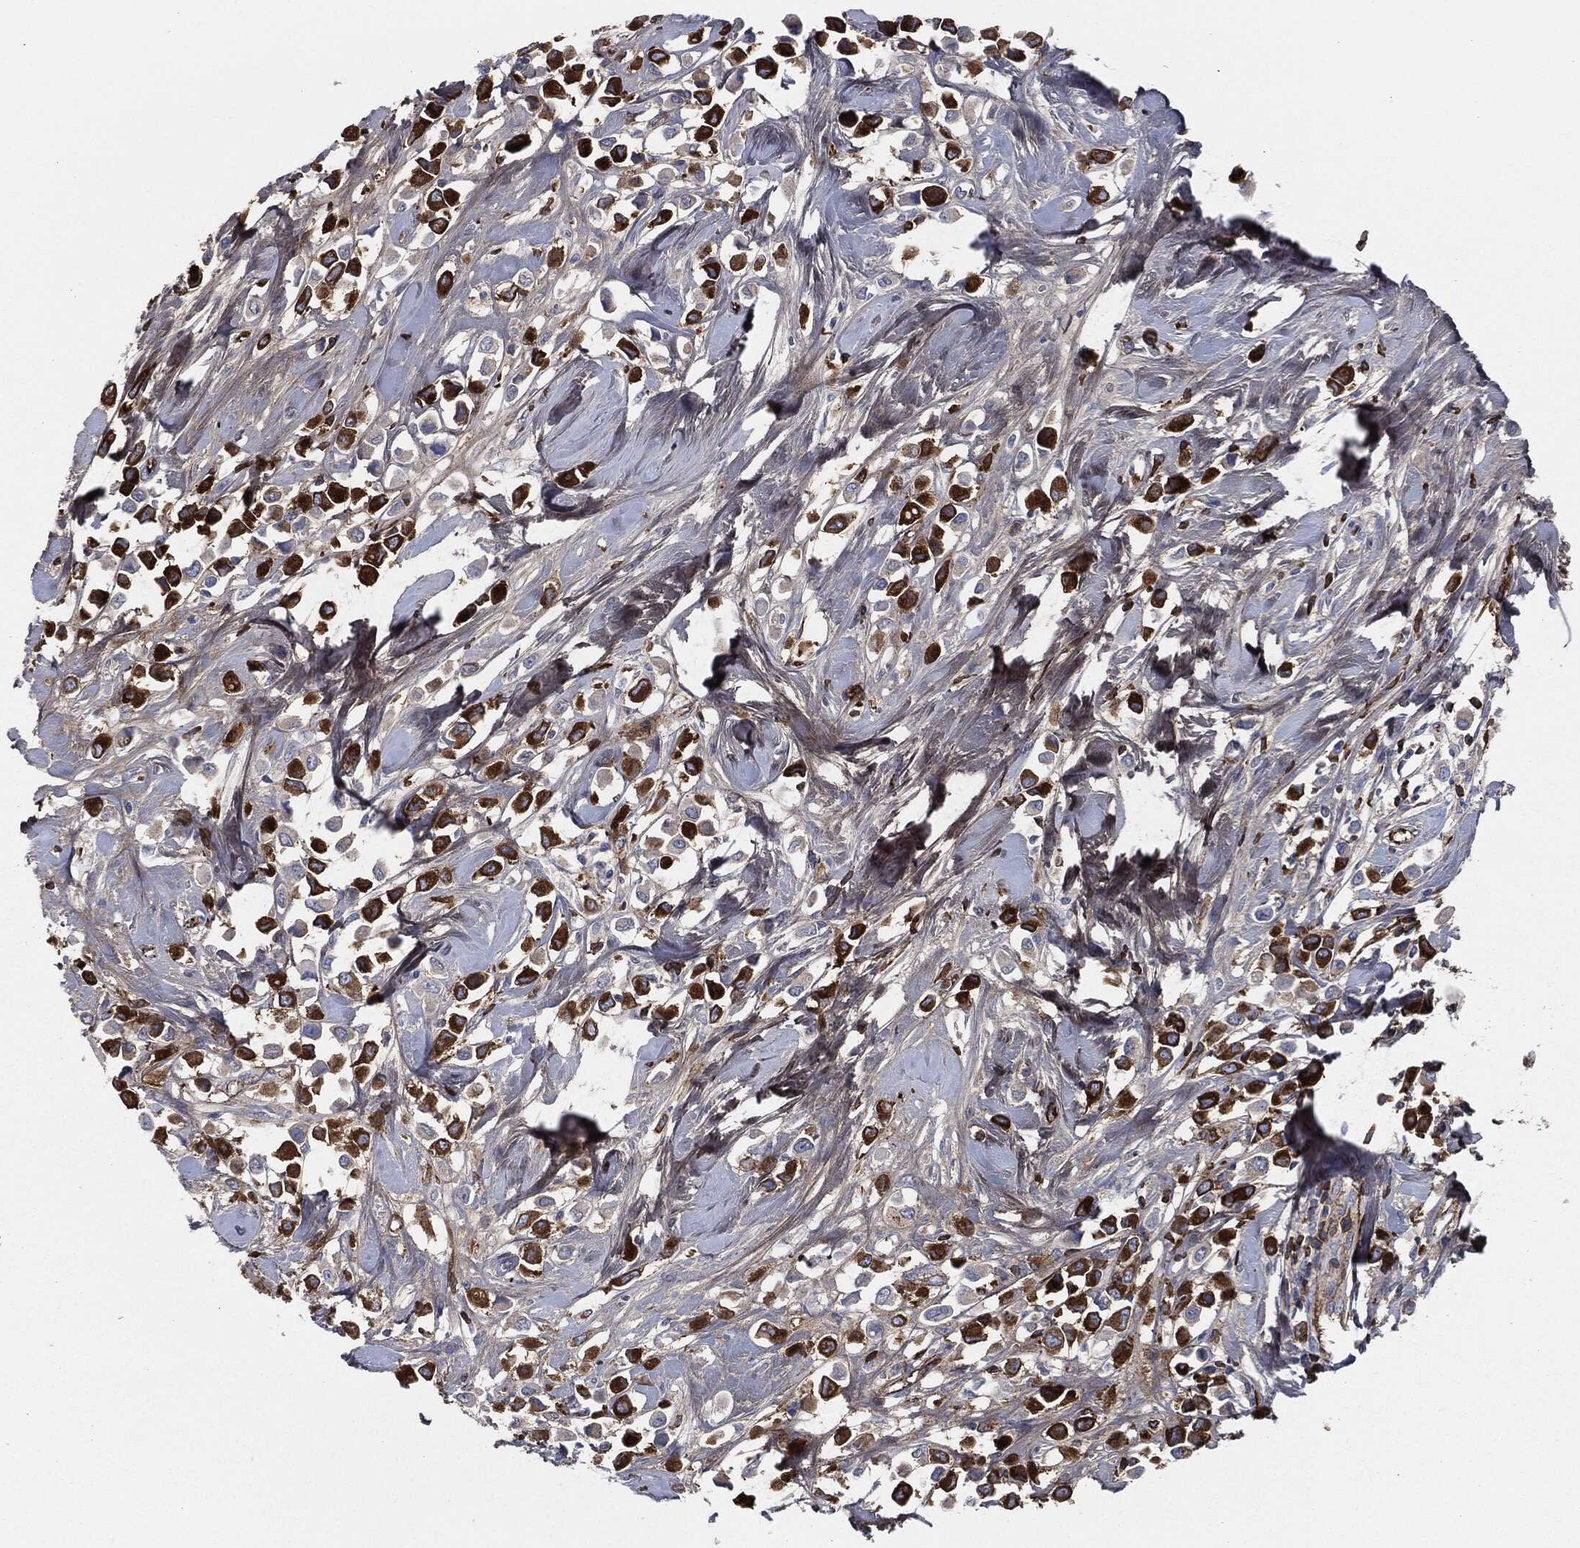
{"staining": {"intensity": "strong", "quantity": "25%-75%", "location": "cytoplasmic/membranous"}, "tissue": "breast cancer", "cell_type": "Tumor cells", "image_type": "cancer", "snomed": [{"axis": "morphology", "description": "Duct carcinoma"}, {"axis": "topography", "description": "Breast"}], "caption": "Protein staining shows strong cytoplasmic/membranous expression in about 25%-75% of tumor cells in invasive ductal carcinoma (breast).", "gene": "APOB", "patient": {"sex": "female", "age": 61}}